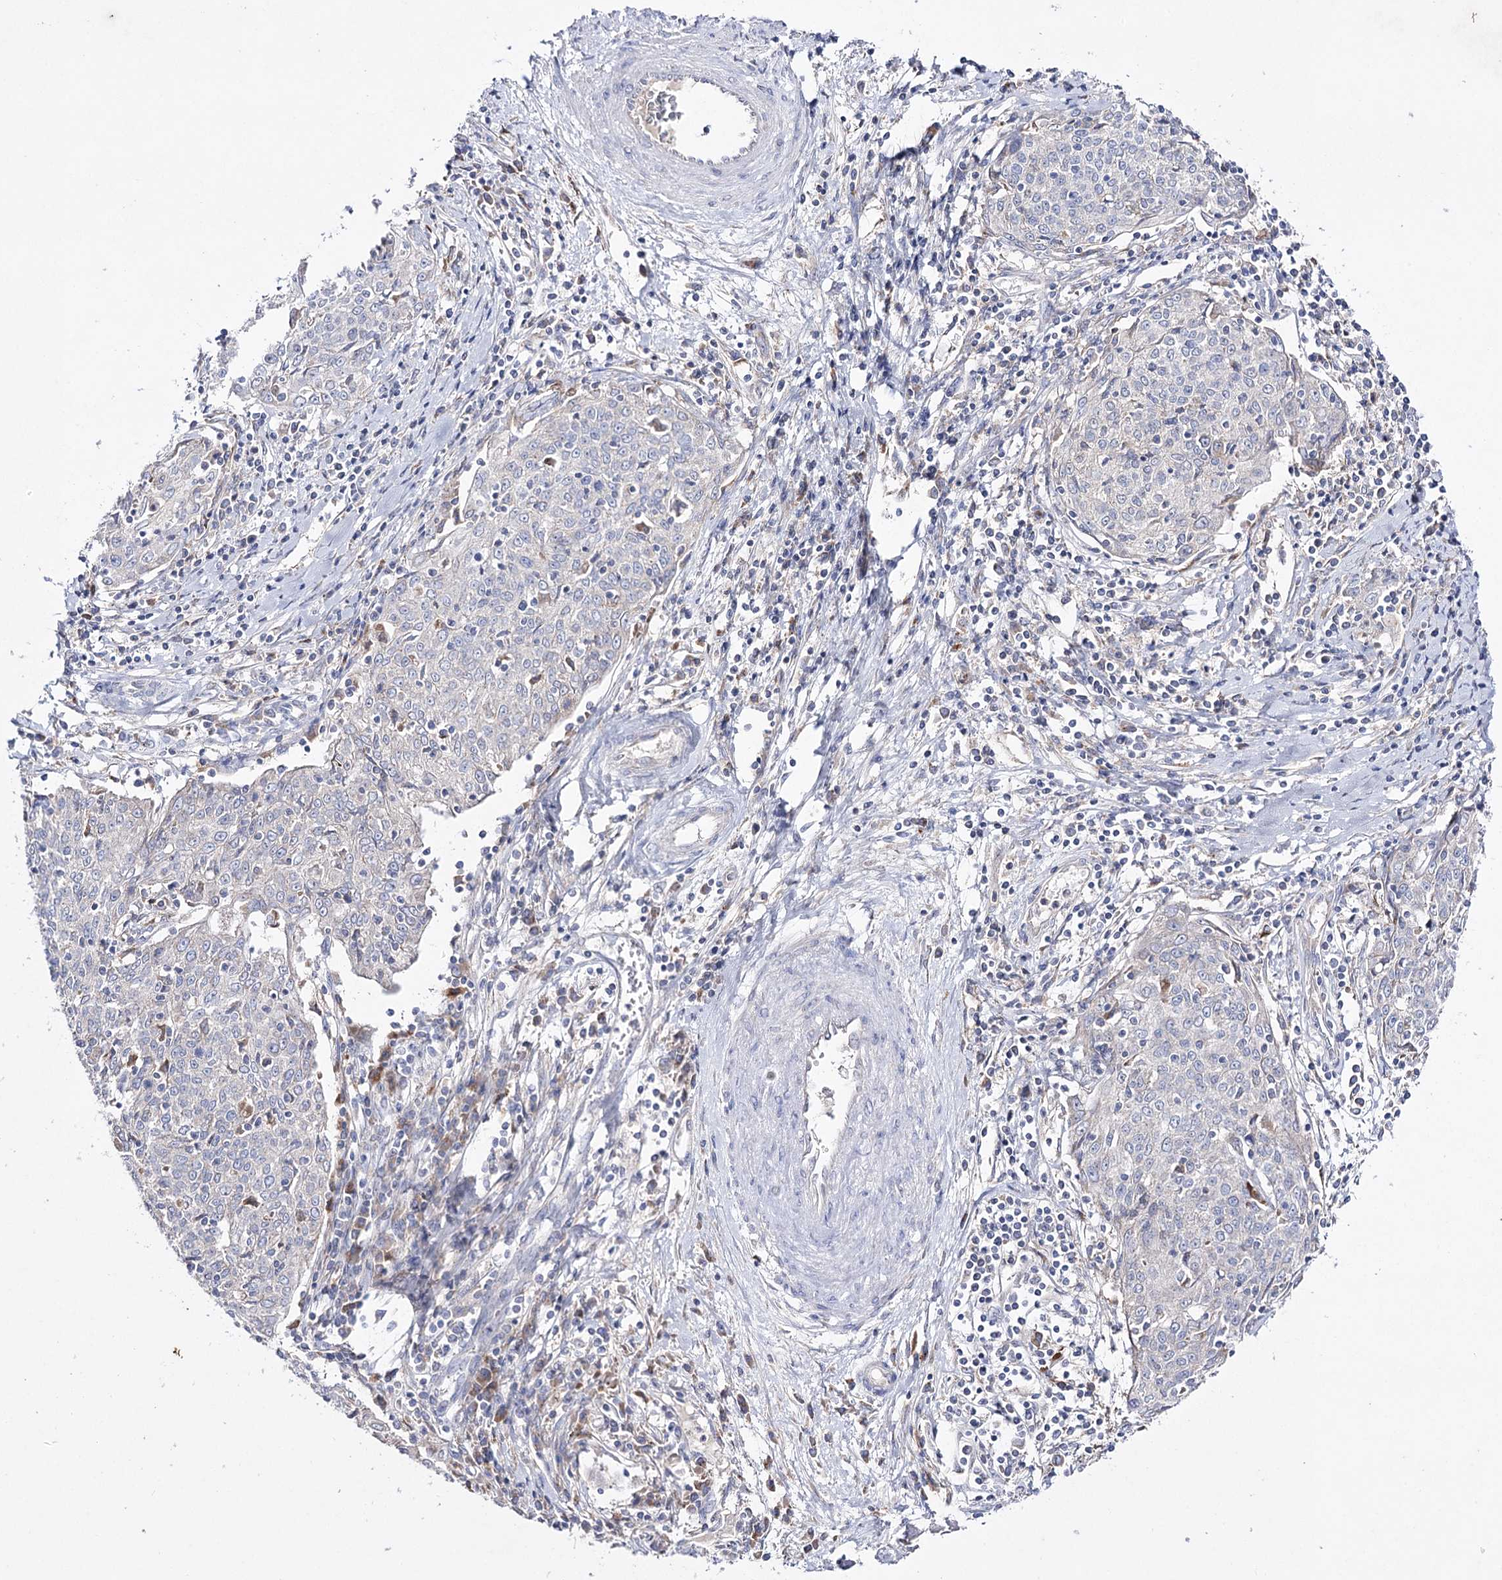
{"staining": {"intensity": "negative", "quantity": "none", "location": "none"}, "tissue": "cervical cancer", "cell_type": "Tumor cells", "image_type": "cancer", "snomed": [{"axis": "morphology", "description": "Squamous cell carcinoma, NOS"}, {"axis": "topography", "description": "Cervix"}], "caption": "DAB (3,3'-diaminobenzidine) immunohistochemical staining of human cervical squamous cell carcinoma exhibits no significant staining in tumor cells. (Stains: DAB (3,3'-diaminobenzidine) immunohistochemistry (IHC) with hematoxylin counter stain, Microscopy: brightfield microscopy at high magnification).", "gene": "NAGLU", "patient": {"sex": "female", "age": 48}}